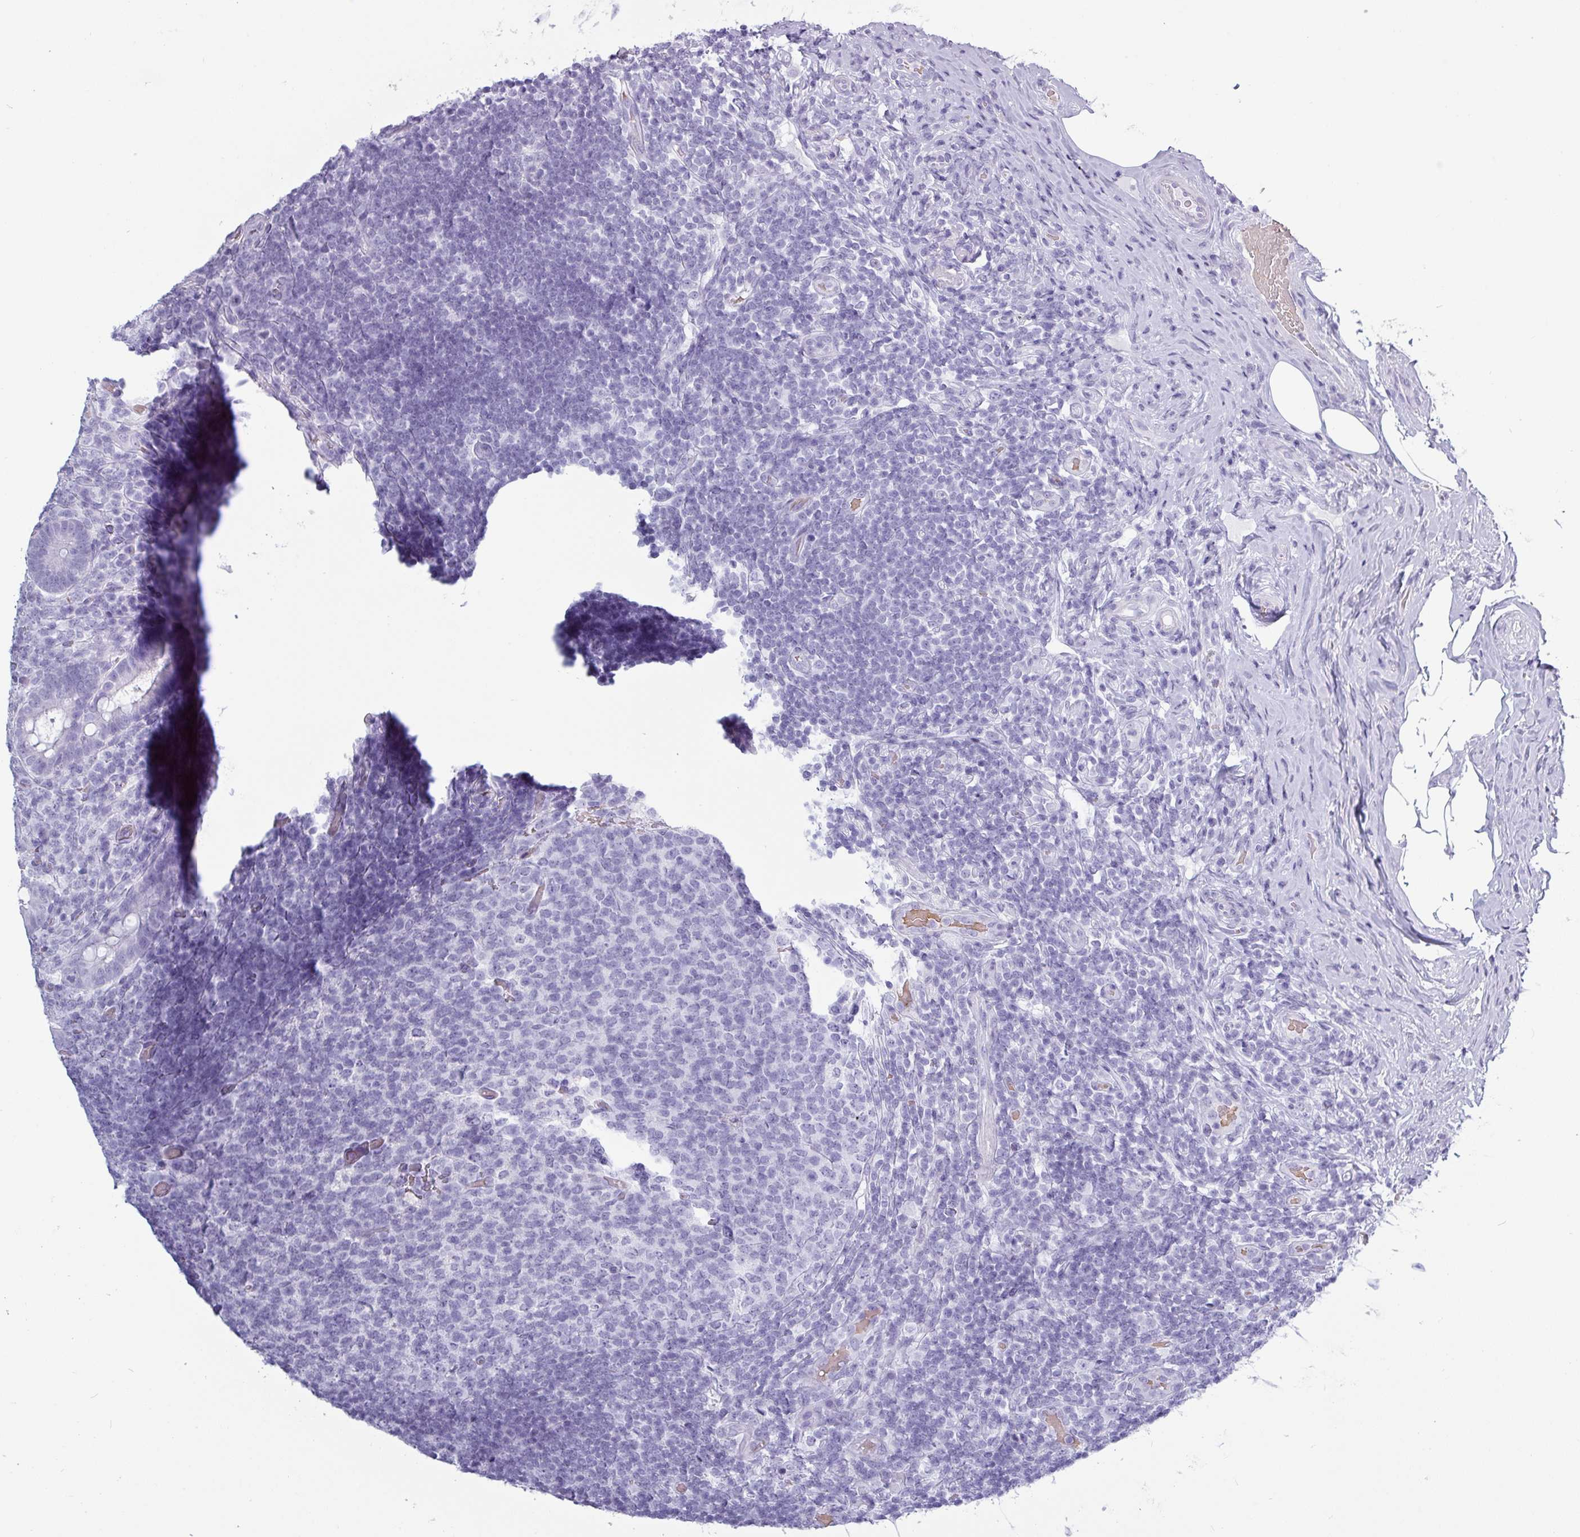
{"staining": {"intensity": "negative", "quantity": "none", "location": "none"}, "tissue": "appendix", "cell_type": "Glandular cells", "image_type": "normal", "snomed": [{"axis": "morphology", "description": "Normal tissue, NOS"}, {"axis": "topography", "description": "Appendix"}], "caption": "An immunohistochemistry (IHC) histopathology image of benign appendix is shown. There is no staining in glandular cells of appendix. (Stains: DAB (3,3'-diaminobenzidine) immunohistochemistry with hematoxylin counter stain, Microscopy: brightfield microscopy at high magnification).", "gene": "CRYBB2", "patient": {"sex": "female", "age": 43}}